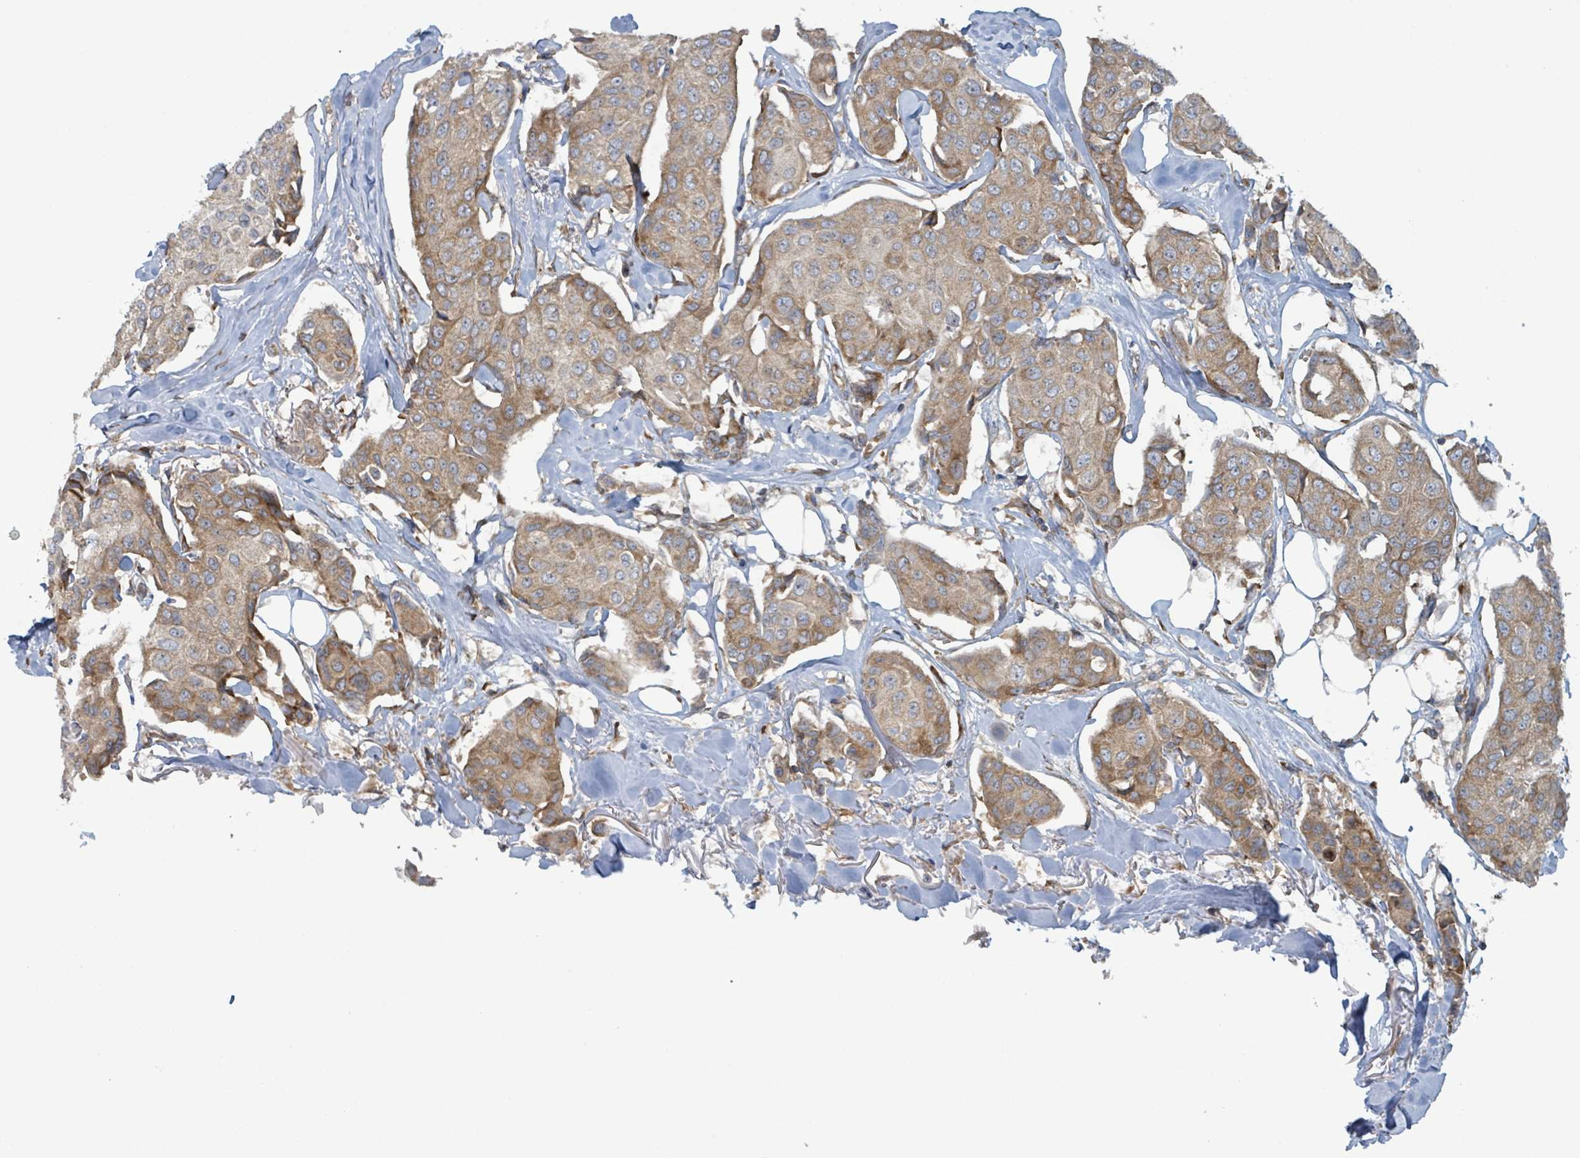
{"staining": {"intensity": "moderate", "quantity": ">75%", "location": "cytoplasmic/membranous"}, "tissue": "breast cancer", "cell_type": "Tumor cells", "image_type": "cancer", "snomed": [{"axis": "morphology", "description": "Duct carcinoma"}, {"axis": "topography", "description": "Breast"}], "caption": "This image exhibits IHC staining of breast intraductal carcinoma, with medium moderate cytoplasmic/membranous expression in about >75% of tumor cells.", "gene": "OR51E1", "patient": {"sex": "female", "age": 80}}